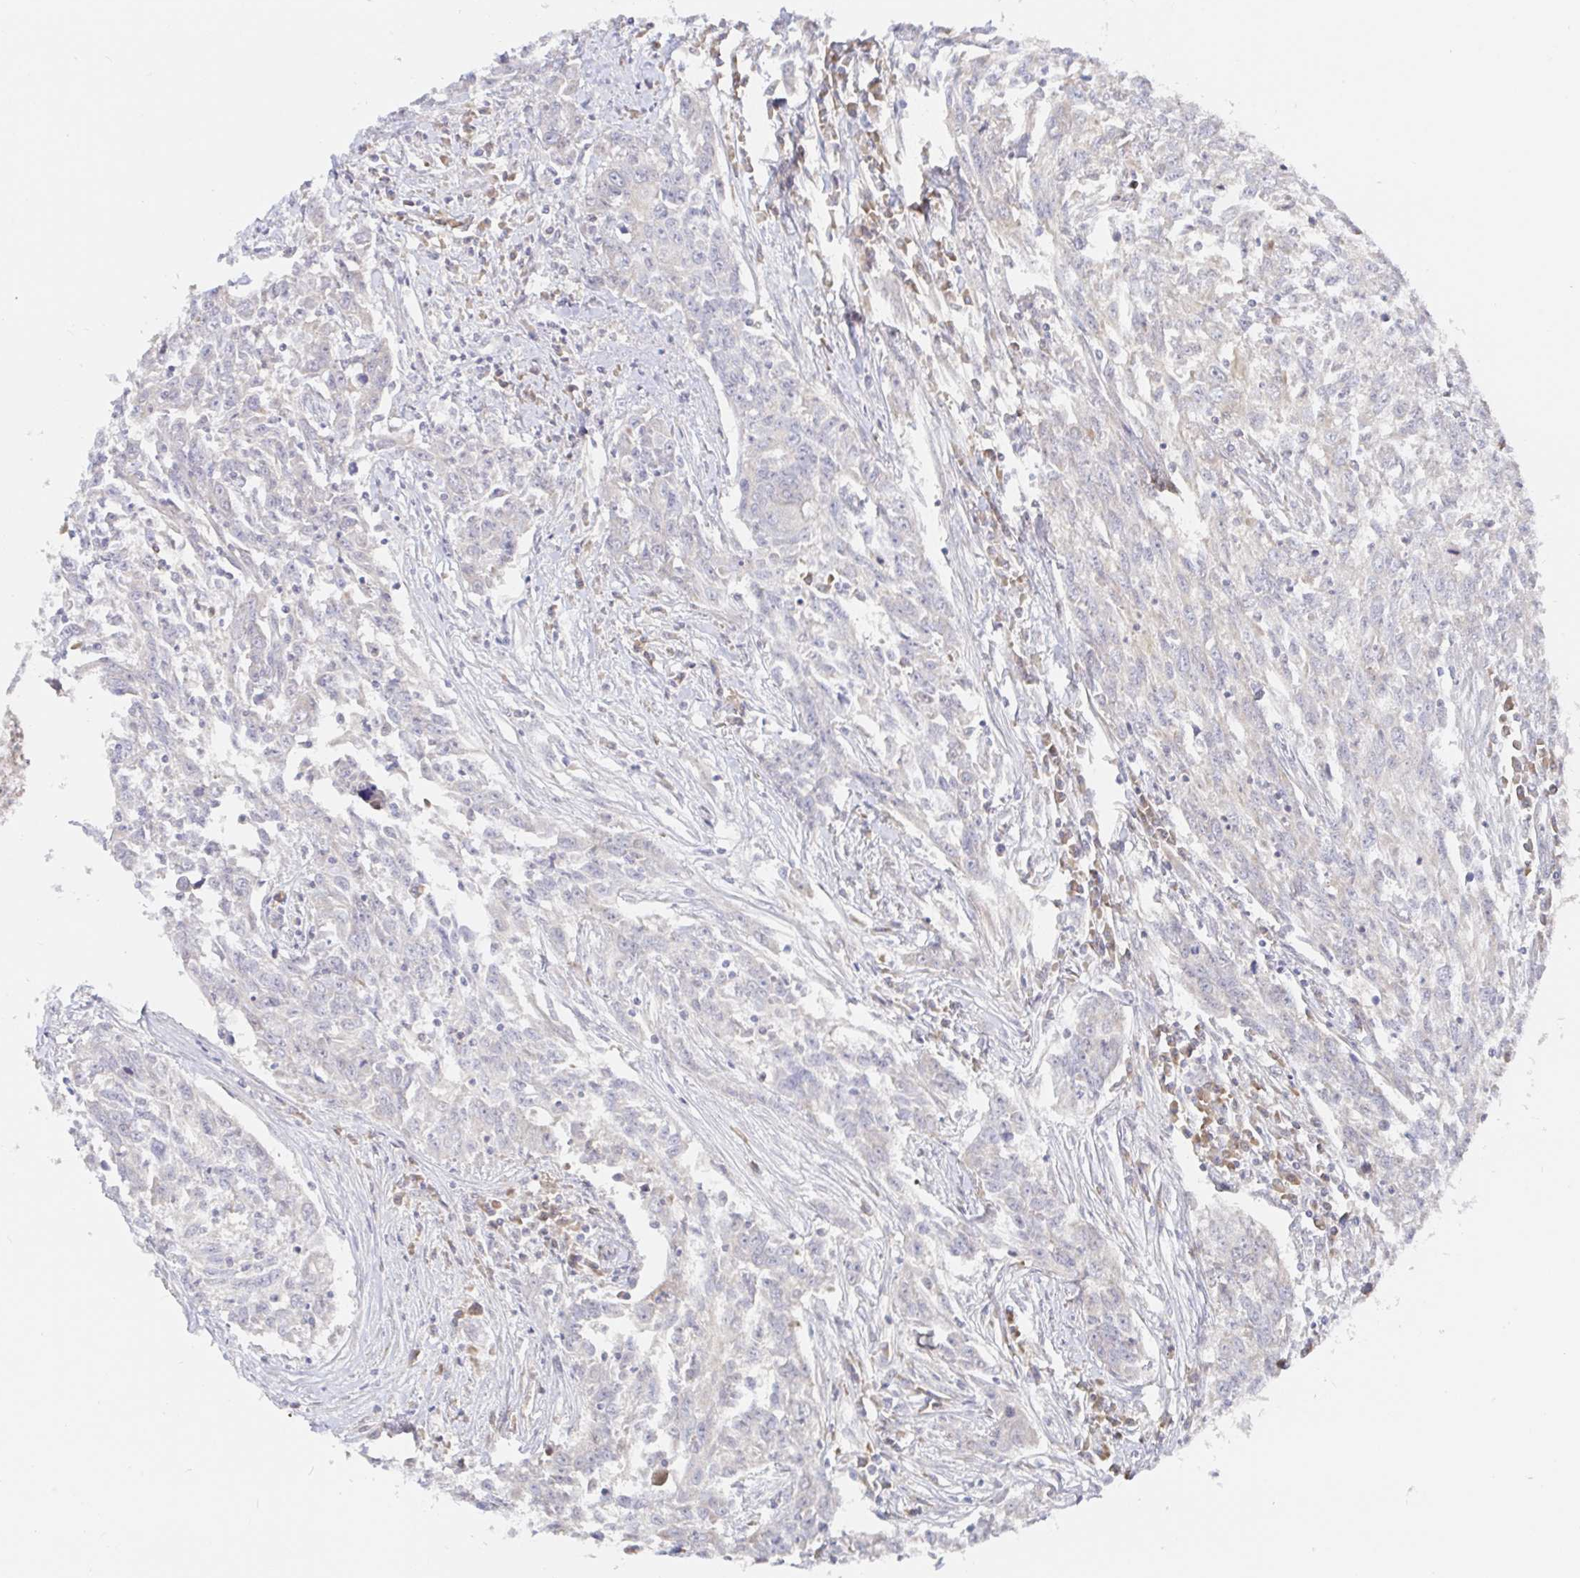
{"staining": {"intensity": "negative", "quantity": "none", "location": "none"}, "tissue": "breast cancer", "cell_type": "Tumor cells", "image_type": "cancer", "snomed": [{"axis": "morphology", "description": "Duct carcinoma"}, {"axis": "topography", "description": "Breast"}], "caption": "Invasive ductal carcinoma (breast) stained for a protein using immunohistochemistry (IHC) demonstrates no expression tumor cells.", "gene": "ALG1", "patient": {"sex": "female", "age": 50}}